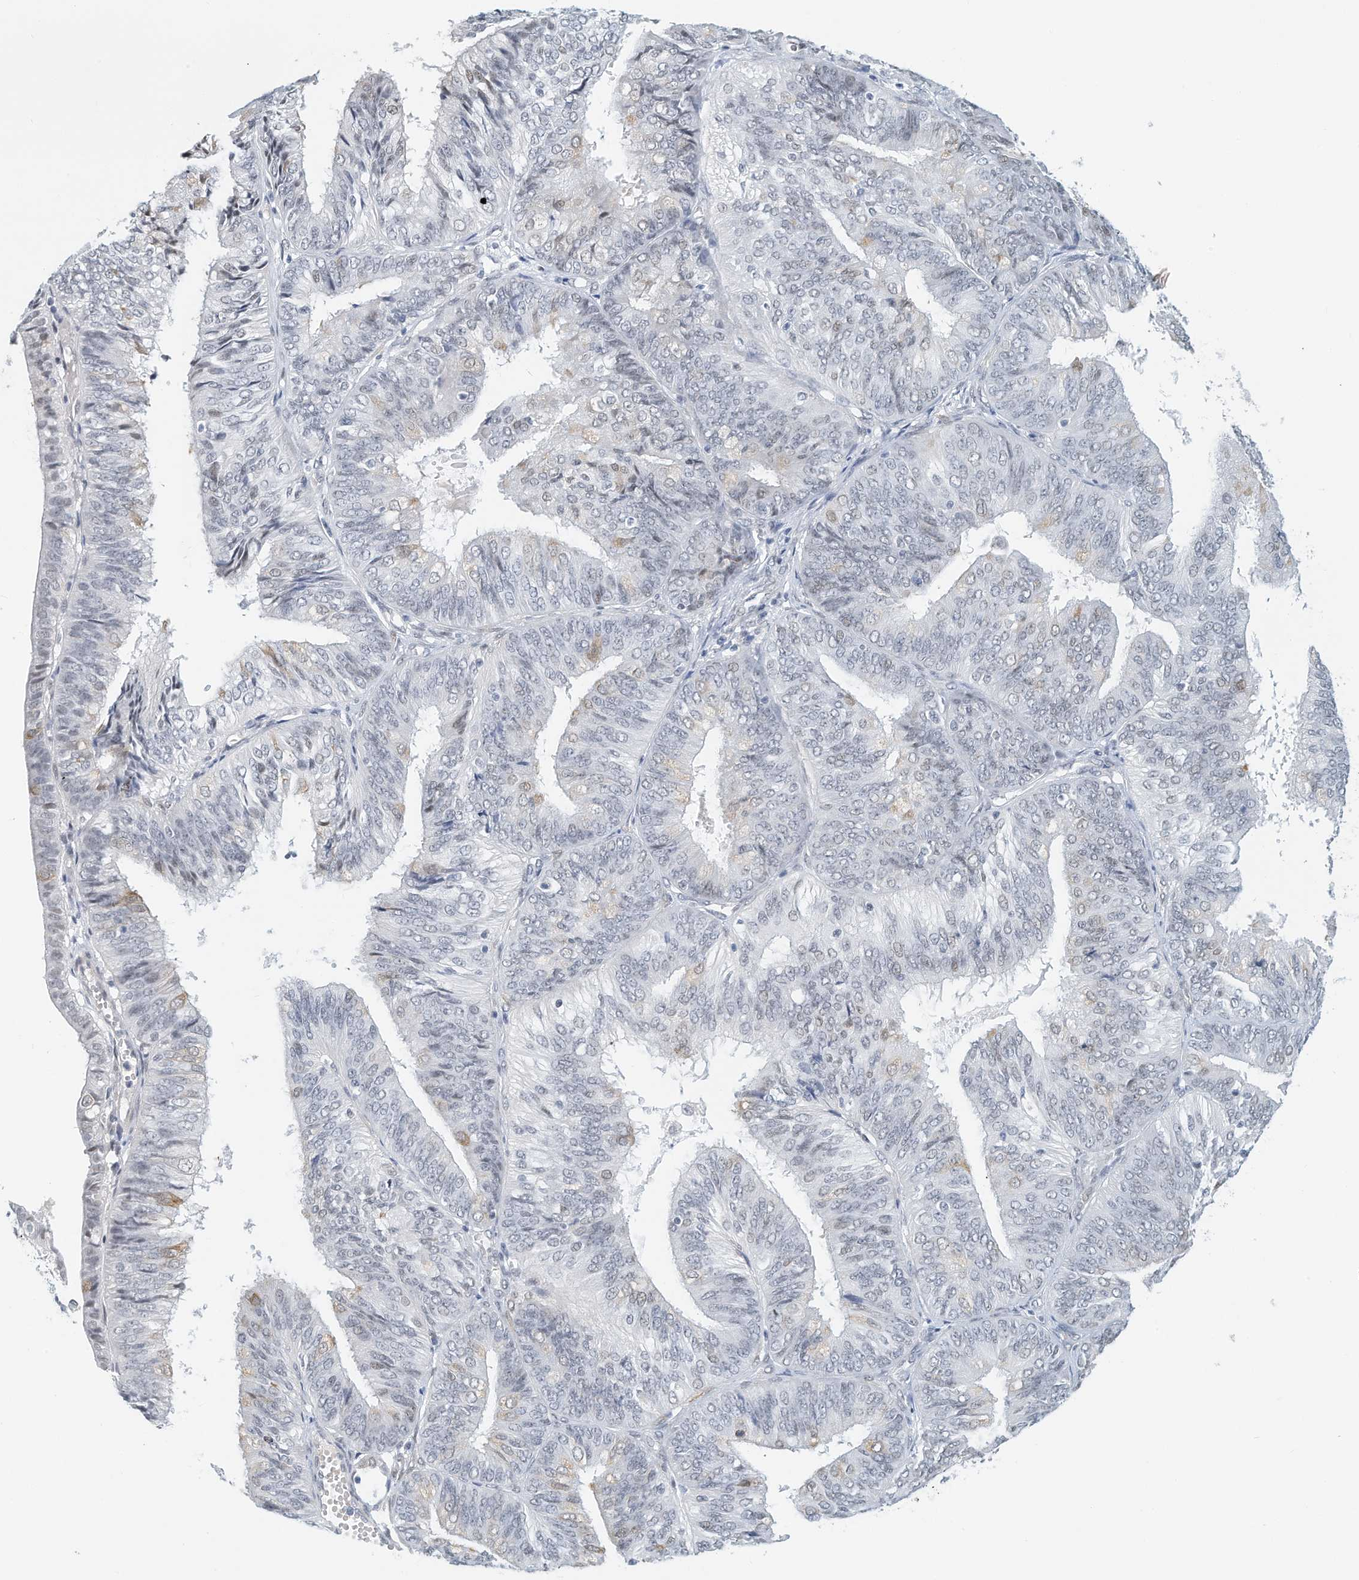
{"staining": {"intensity": "weak", "quantity": "<25%", "location": "nuclear"}, "tissue": "endometrial cancer", "cell_type": "Tumor cells", "image_type": "cancer", "snomed": [{"axis": "morphology", "description": "Adenocarcinoma, NOS"}, {"axis": "topography", "description": "Endometrium"}], "caption": "Histopathology image shows no significant protein positivity in tumor cells of endometrial cancer. Nuclei are stained in blue.", "gene": "ARHGAP28", "patient": {"sex": "female", "age": 58}}